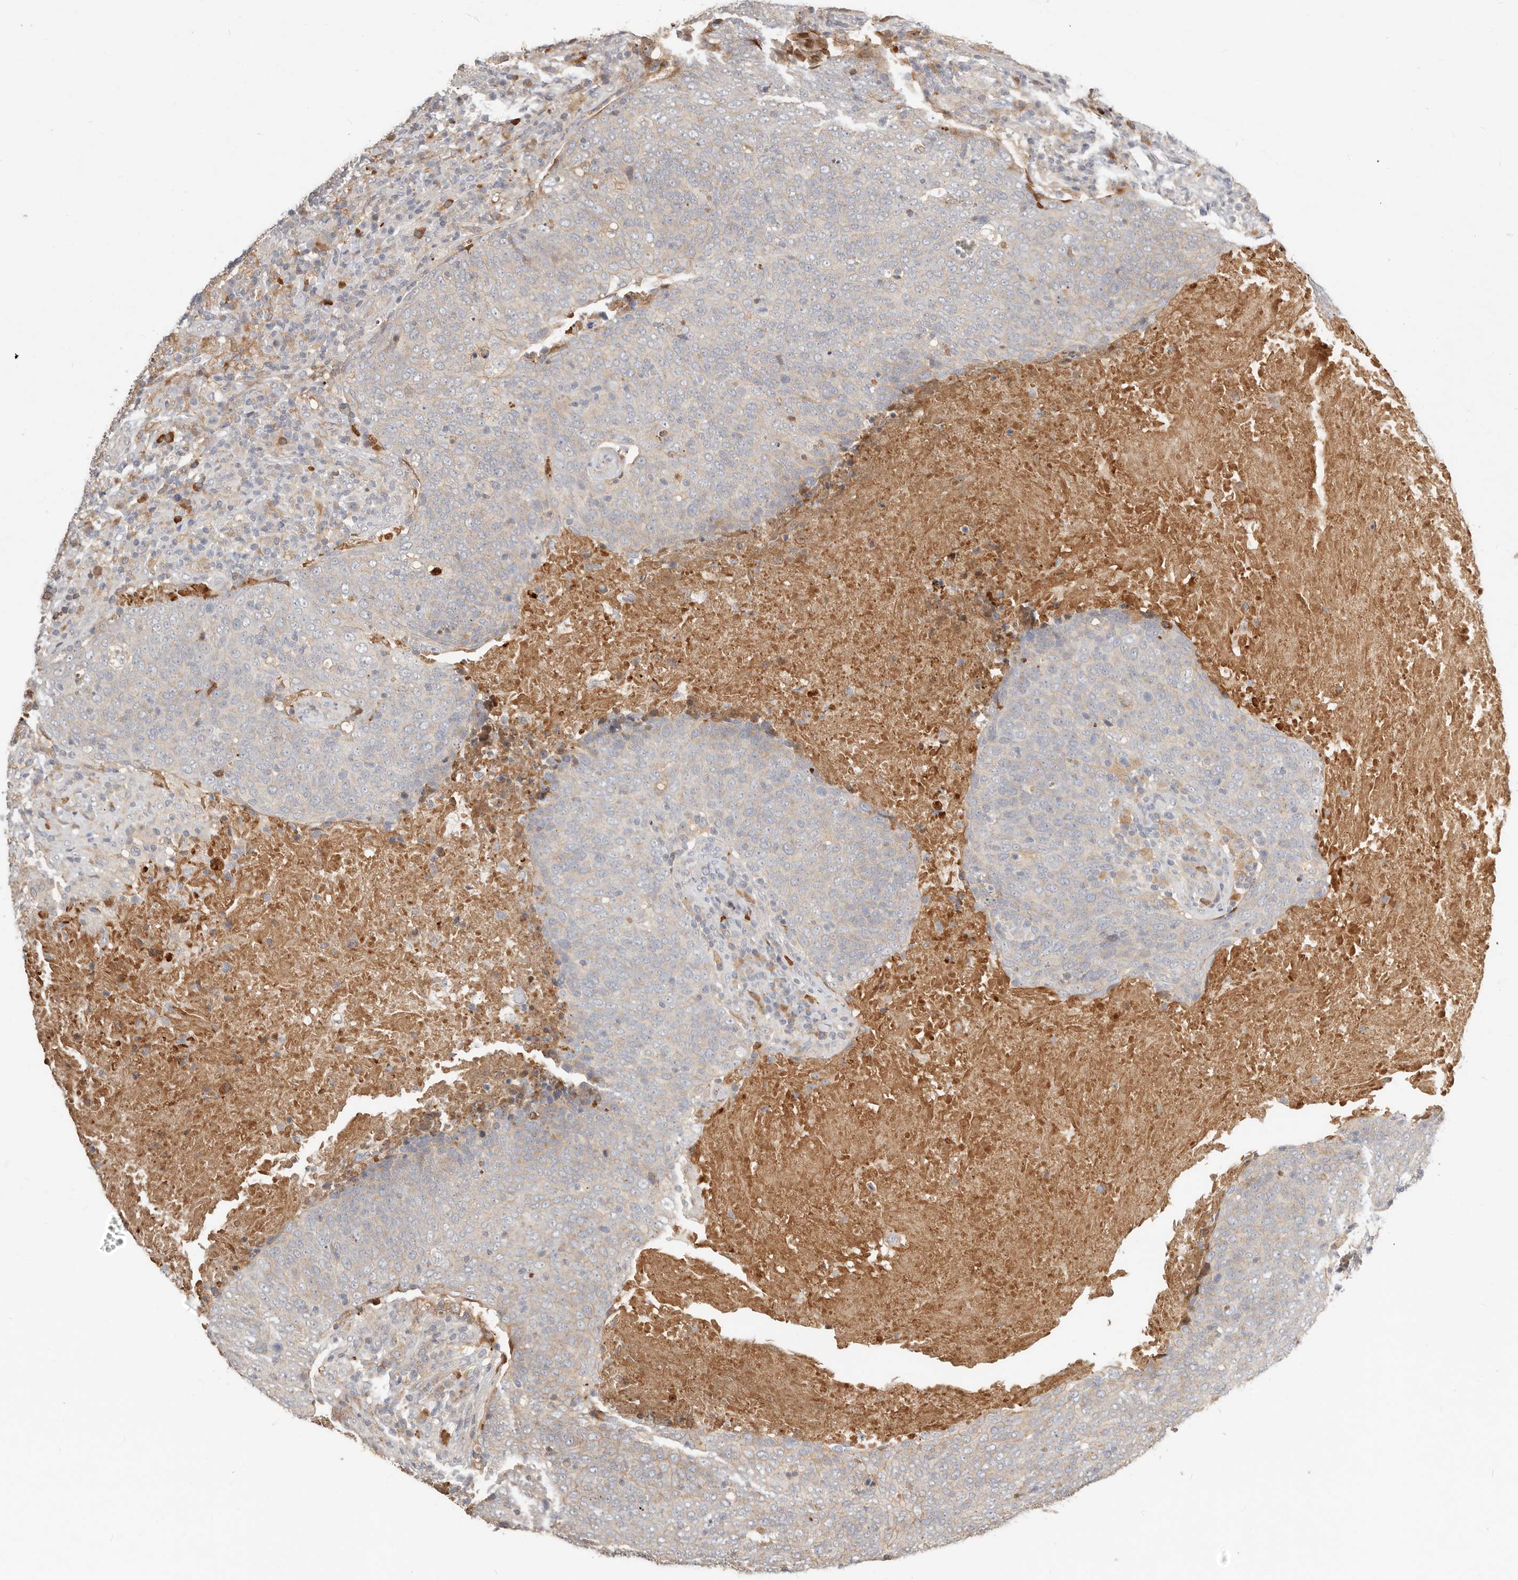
{"staining": {"intensity": "weak", "quantity": "25%-75%", "location": "cytoplasmic/membranous"}, "tissue": "head and neck cancer", "cell_type": "Tumor cells", "image_type": "cancer", "snomed": [{"axis": "morphology", "description": "Squamous cell carcinoma, NOS"}, {"axis": "morphology", "description": "Squamous cell carcinoma, metastatic, NOS"}, {"axis": "topography", "description": "Lymph node"}, {"axis": "topography", "description": "Head-Neck"}], "caption": "Immunohistochemistry (IHC) (DAB (3,3'-diaminobenzidine)) staining of human head and neck cancer shows weak cytoplasmic/membranous protein expression in approximately 25%-75% of tumor cells.", "gene": "MTFR2", "patient": {"sex": "male", "age": 62}}